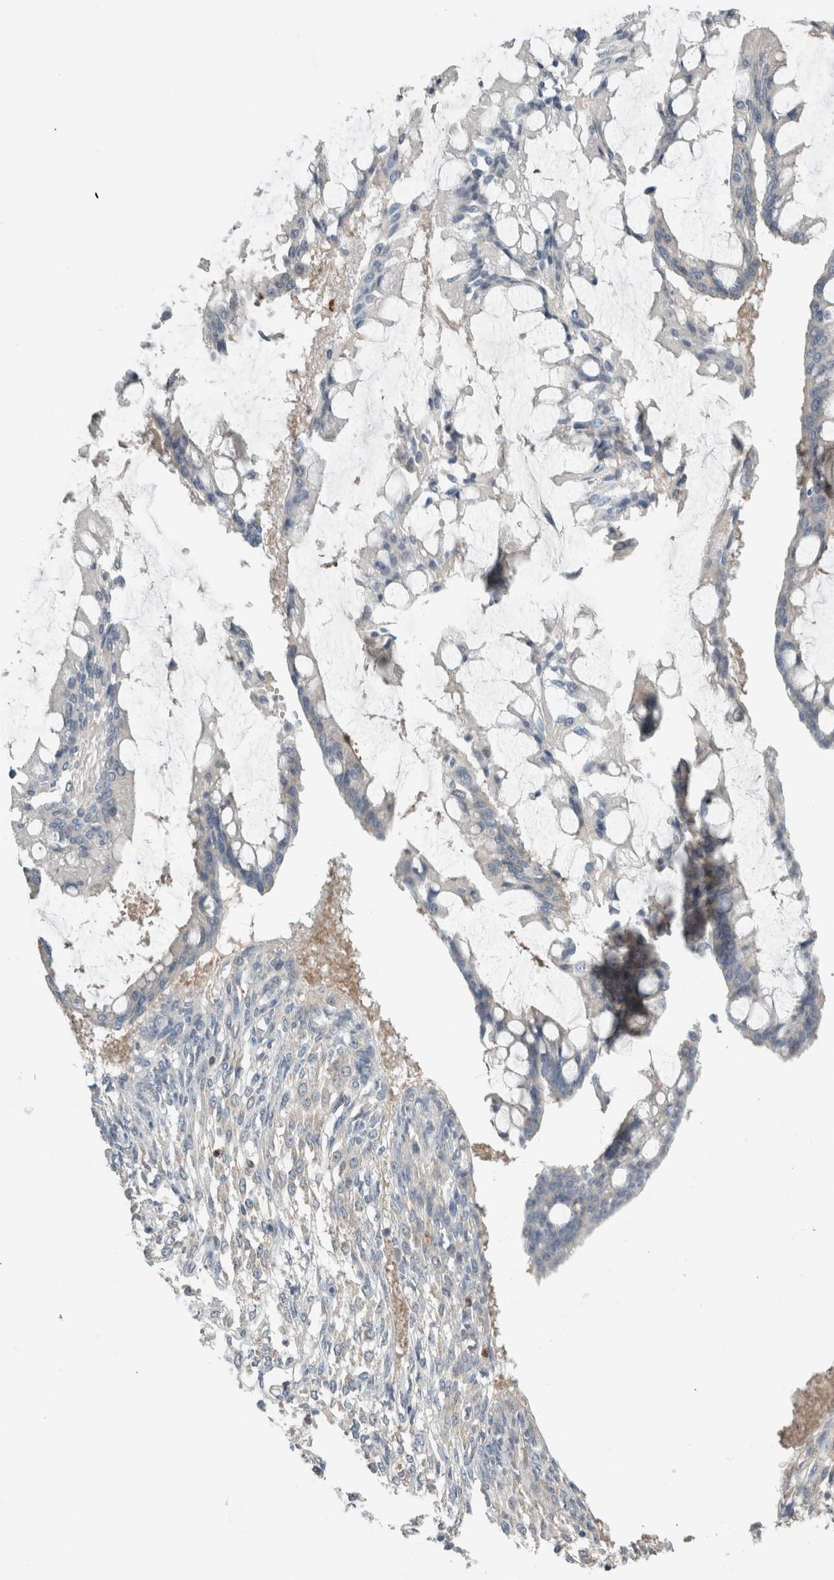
{"staining": {"intensity": "negative", "quantity": "none", "location": "none"}, "tissue": "ovarian cancer", "cell_type": "Tumor cells", "image_type": "cancer", "snomed": [{"axis": "morphology", "description": "Cystadenocarcinoma, mucinous, NOS"}, {"axis": "topography", "description": "Ovary"}], "caption": "This is an IHC photomicrograph of human mucinous cystadenocarcinoma (ovarian). There is no expression in tumor cells.", "gene": "ERCC6L2", "patient": {"sex": "female", "age": 73}}